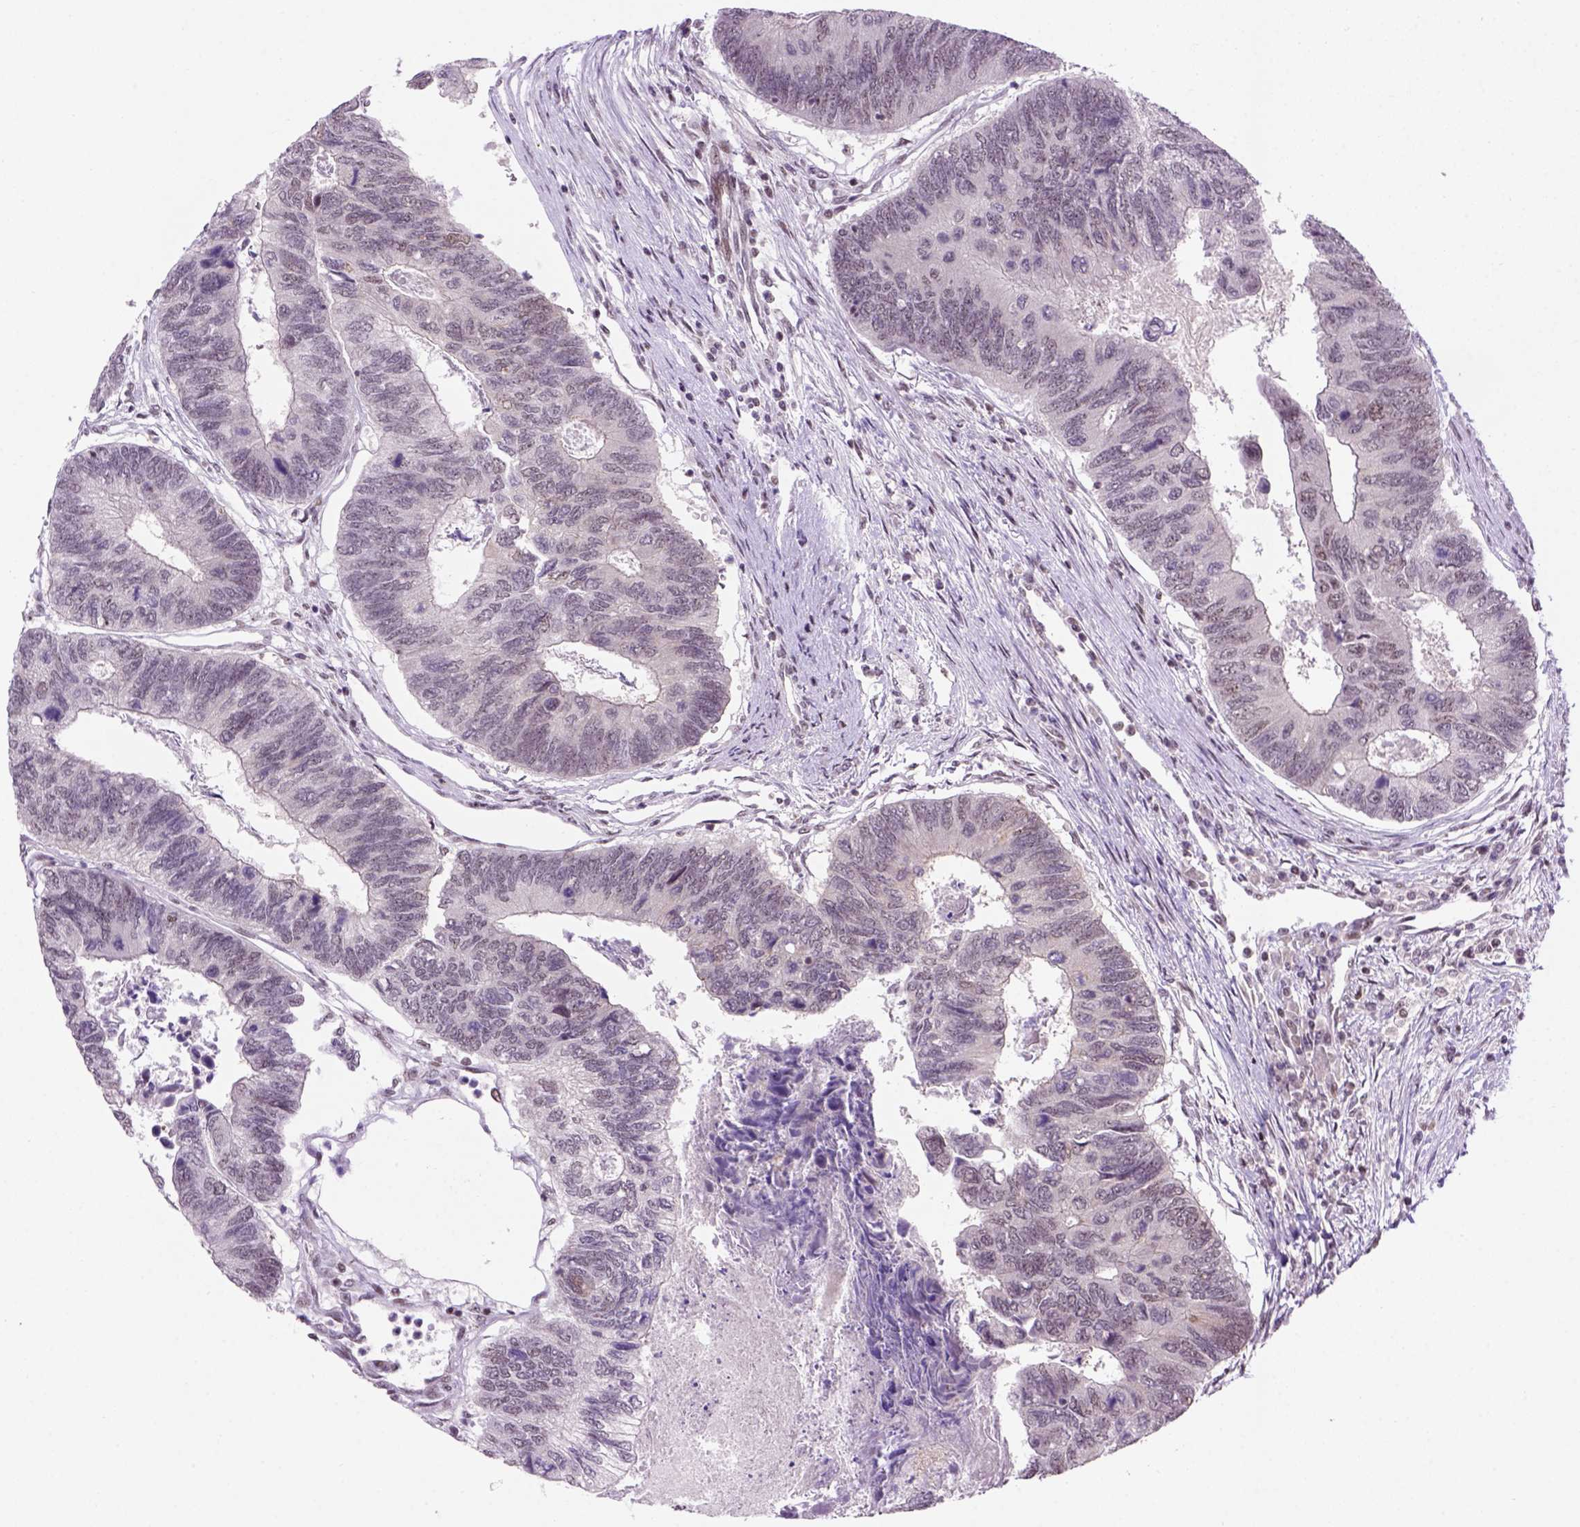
{"staining": {"intensity": "negative", "quantity": "none", "location": "none"}, "tissue": "colorectal cancer", "cell_type": "Tumor cells", "image_type": "cancer", "snomed": [{"axis": "morphology", "description": "Adenocarcinoma, NOS"}, {"axis": "topography", "description": "Colon"}], "caption": "Protein analysis of colorectal cancer exhibits no significant expression in tumor cells. The staining was performed using DAB (3,3'-diaminobenzidine) to visualize the protein expression in brown, while the nuclei were stained in blue with hematoxylin (Magnification: 20x).", "gene": "TBPL1", "patient": {"sex": "female", "age": 67}}